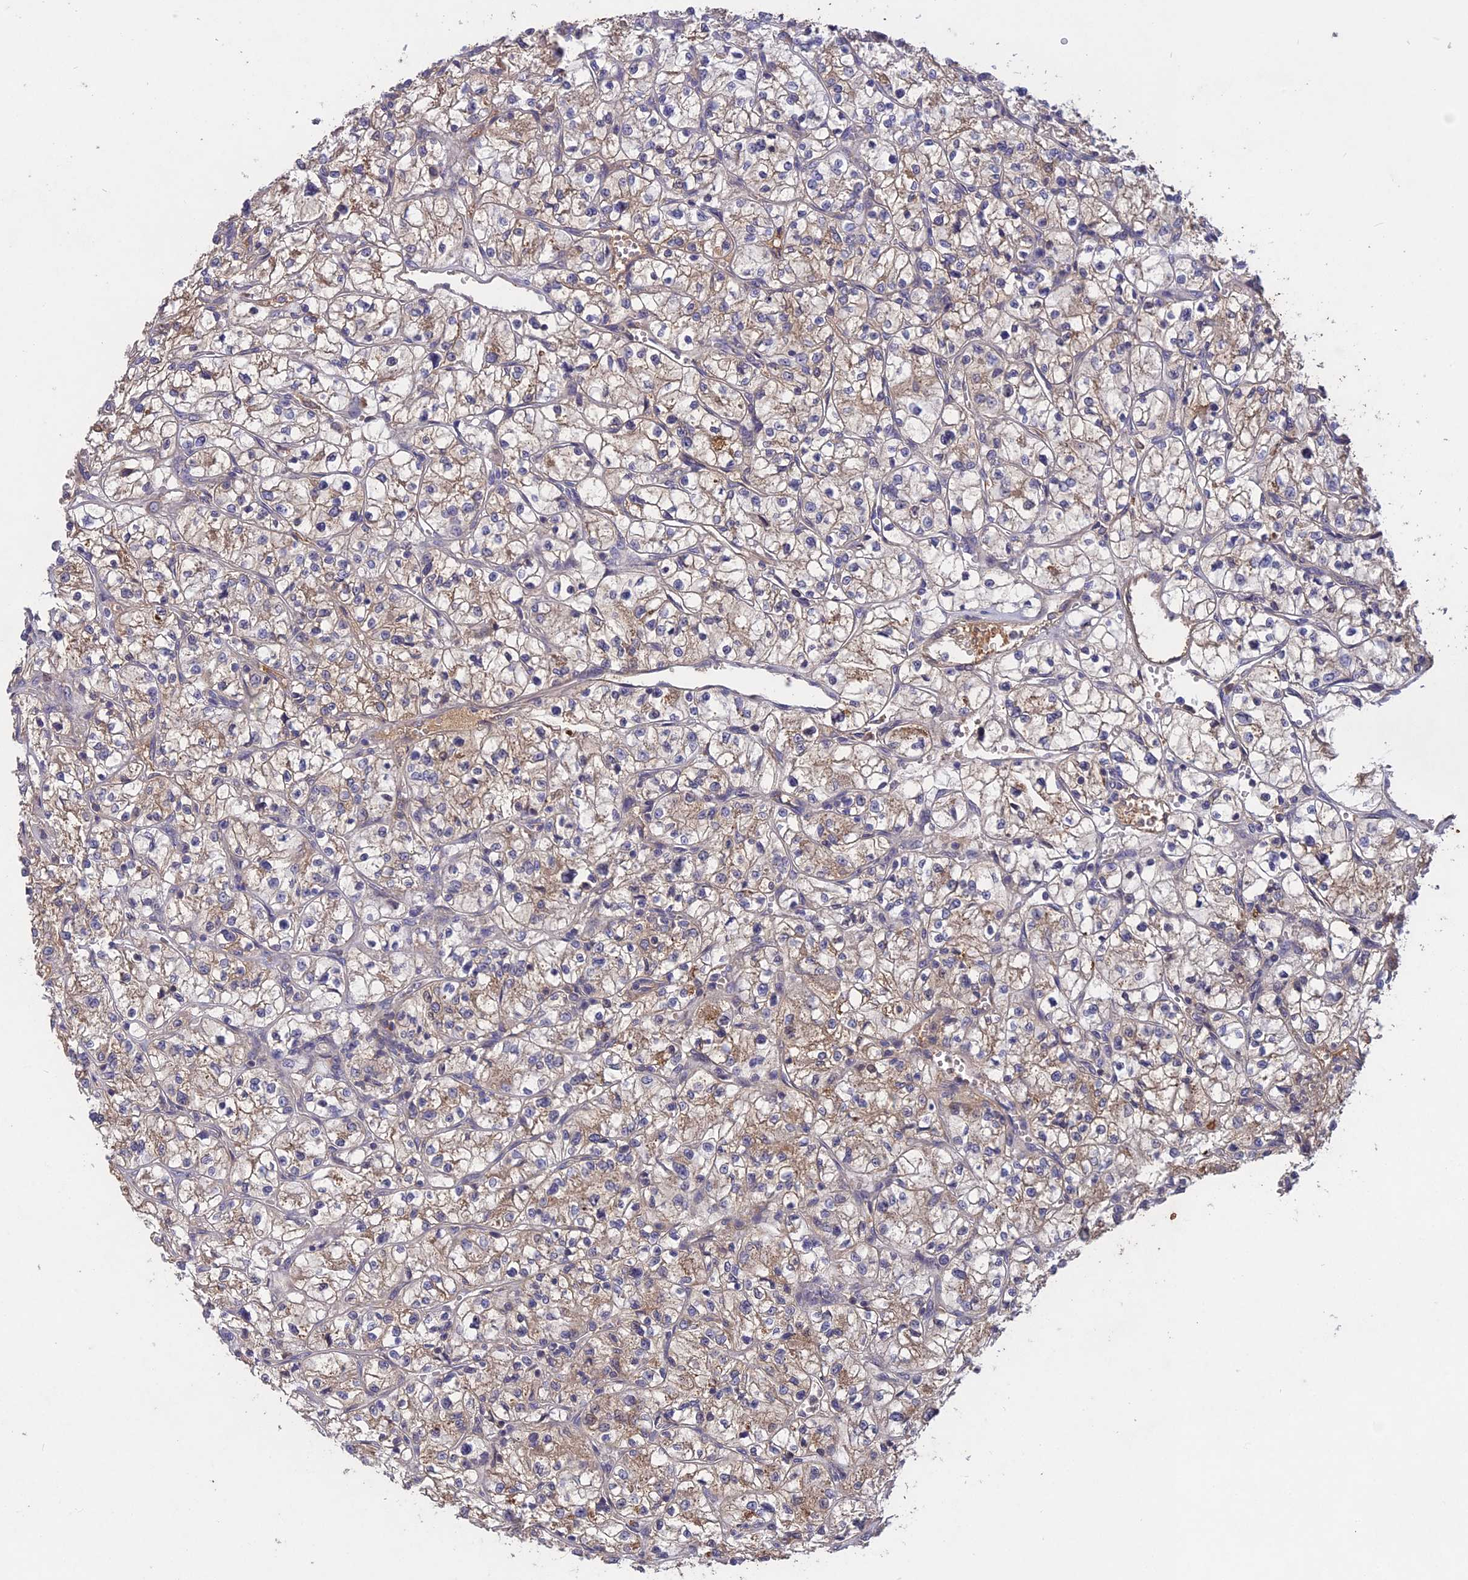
{"staining": {"intensity": "weak", "quantity": "25%-75%", "location": "cytoplasmic/membranous"}, "tissue": "renal cancer", "cell_type": "Tumor cells", "image_type": "cancer", "snomed": [{"axis": "morphology", "description": "Adenocarcinoma, NOS"}, {"axis": "topography", "description": "Kidney"}], "caption": "Immunohistochemistry (IHC) of renal cancer (adenocarcinoma) demonstrates low levels of weak cytoplasmic/membranous expression in about 25%-75% of tumor cells.", "gene": "ADO", "patient": {"sex": "female", "age": 64}}